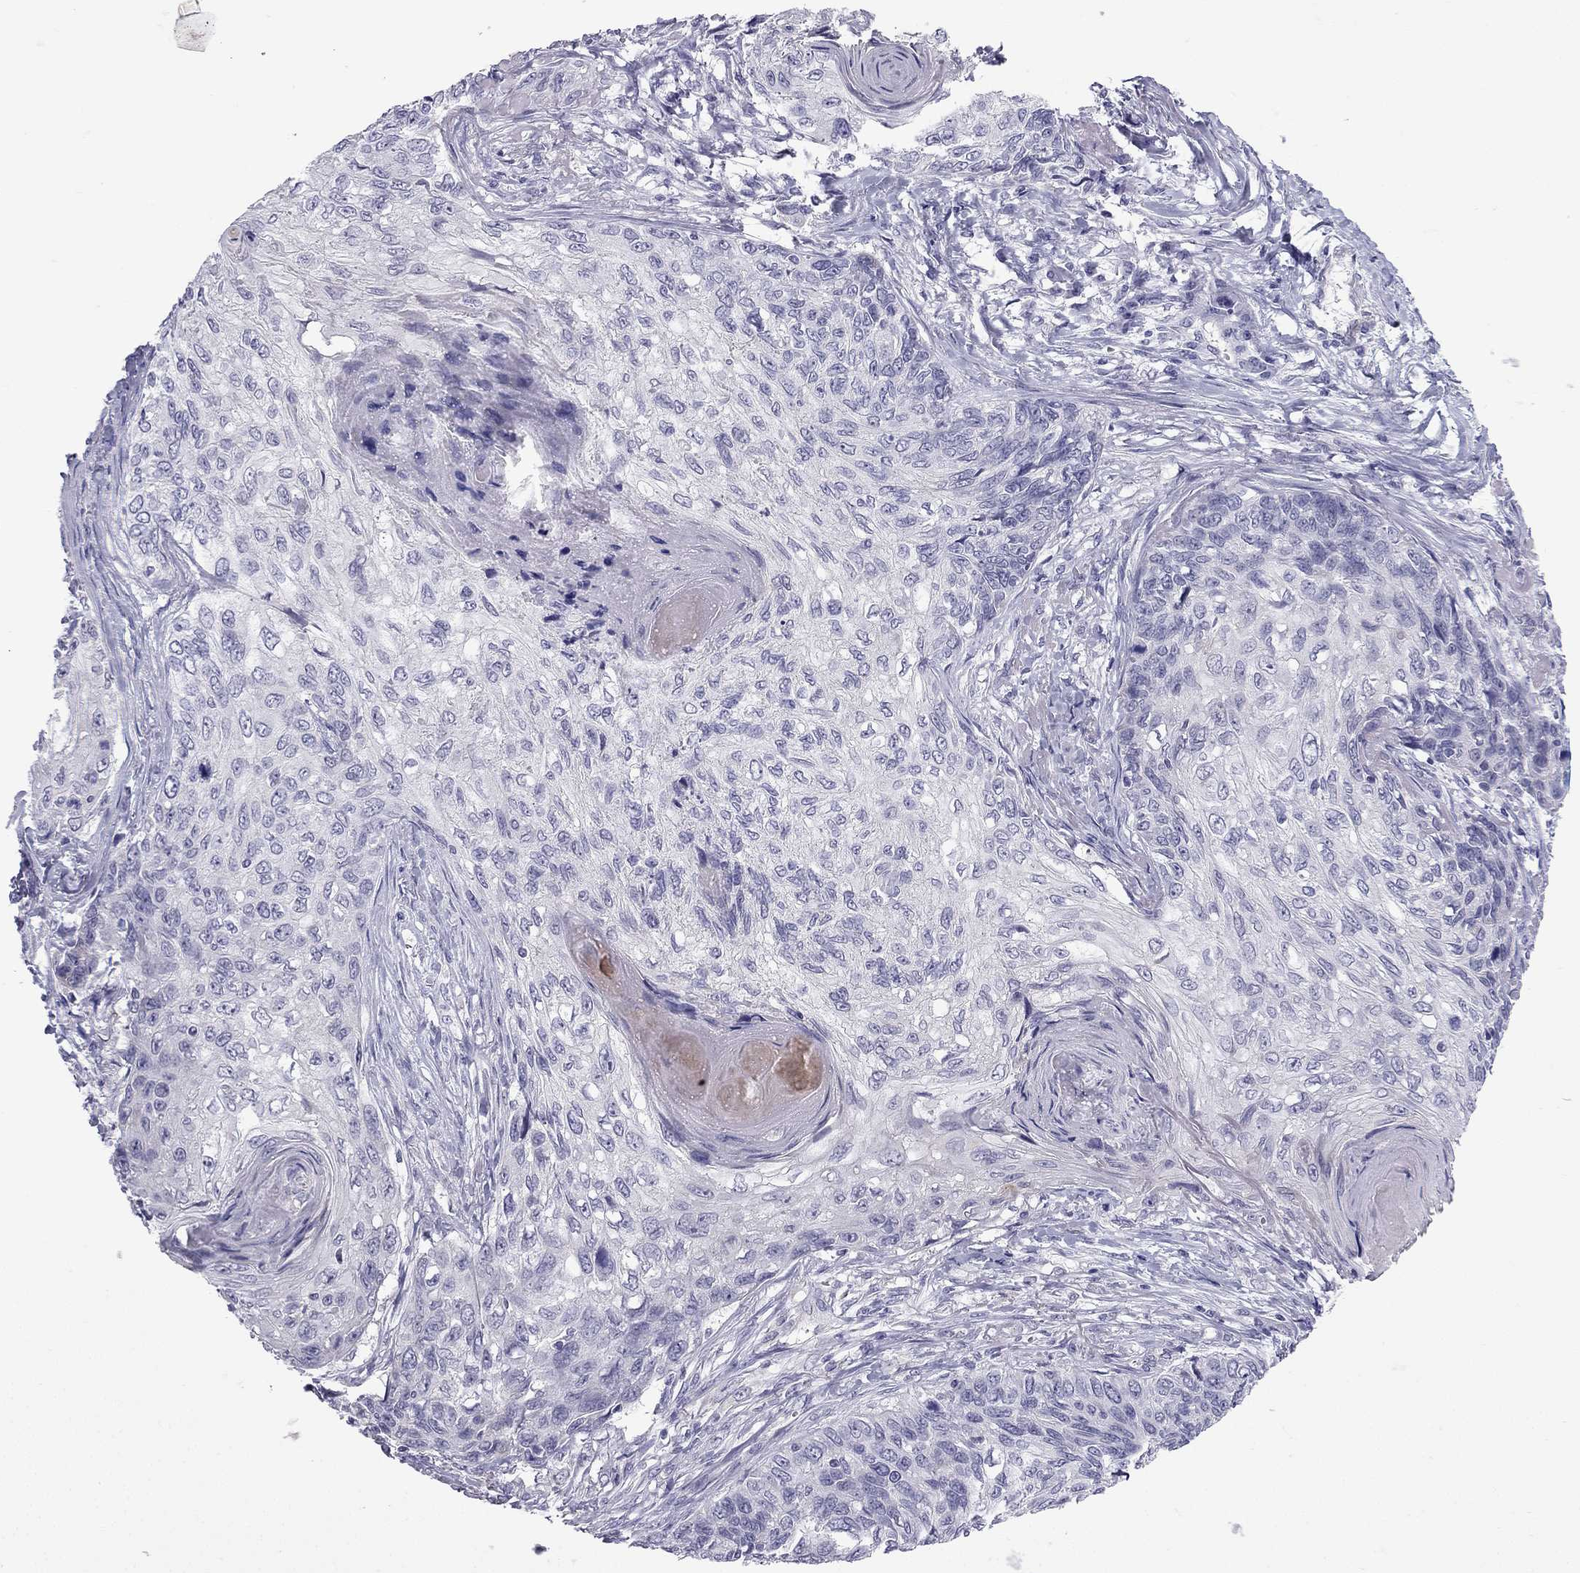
{"staining": {"intensity": "negative", "quantity": "none", "location": "none"}, "tissue": "skin cancer", "cell_type": "Tumor cells", "image_type": "cancer", "snomed": [{"axis": "morphology", "description": "Squamous cell carcinoma, NOS"}, {"axis": "topography", "description": "Skin"}], "caption": "Image shows no significant protein positivity in tumor cells of skin cancer.", "gene": "CFAP53", "patient": {"sex": "male", "age": 92}}